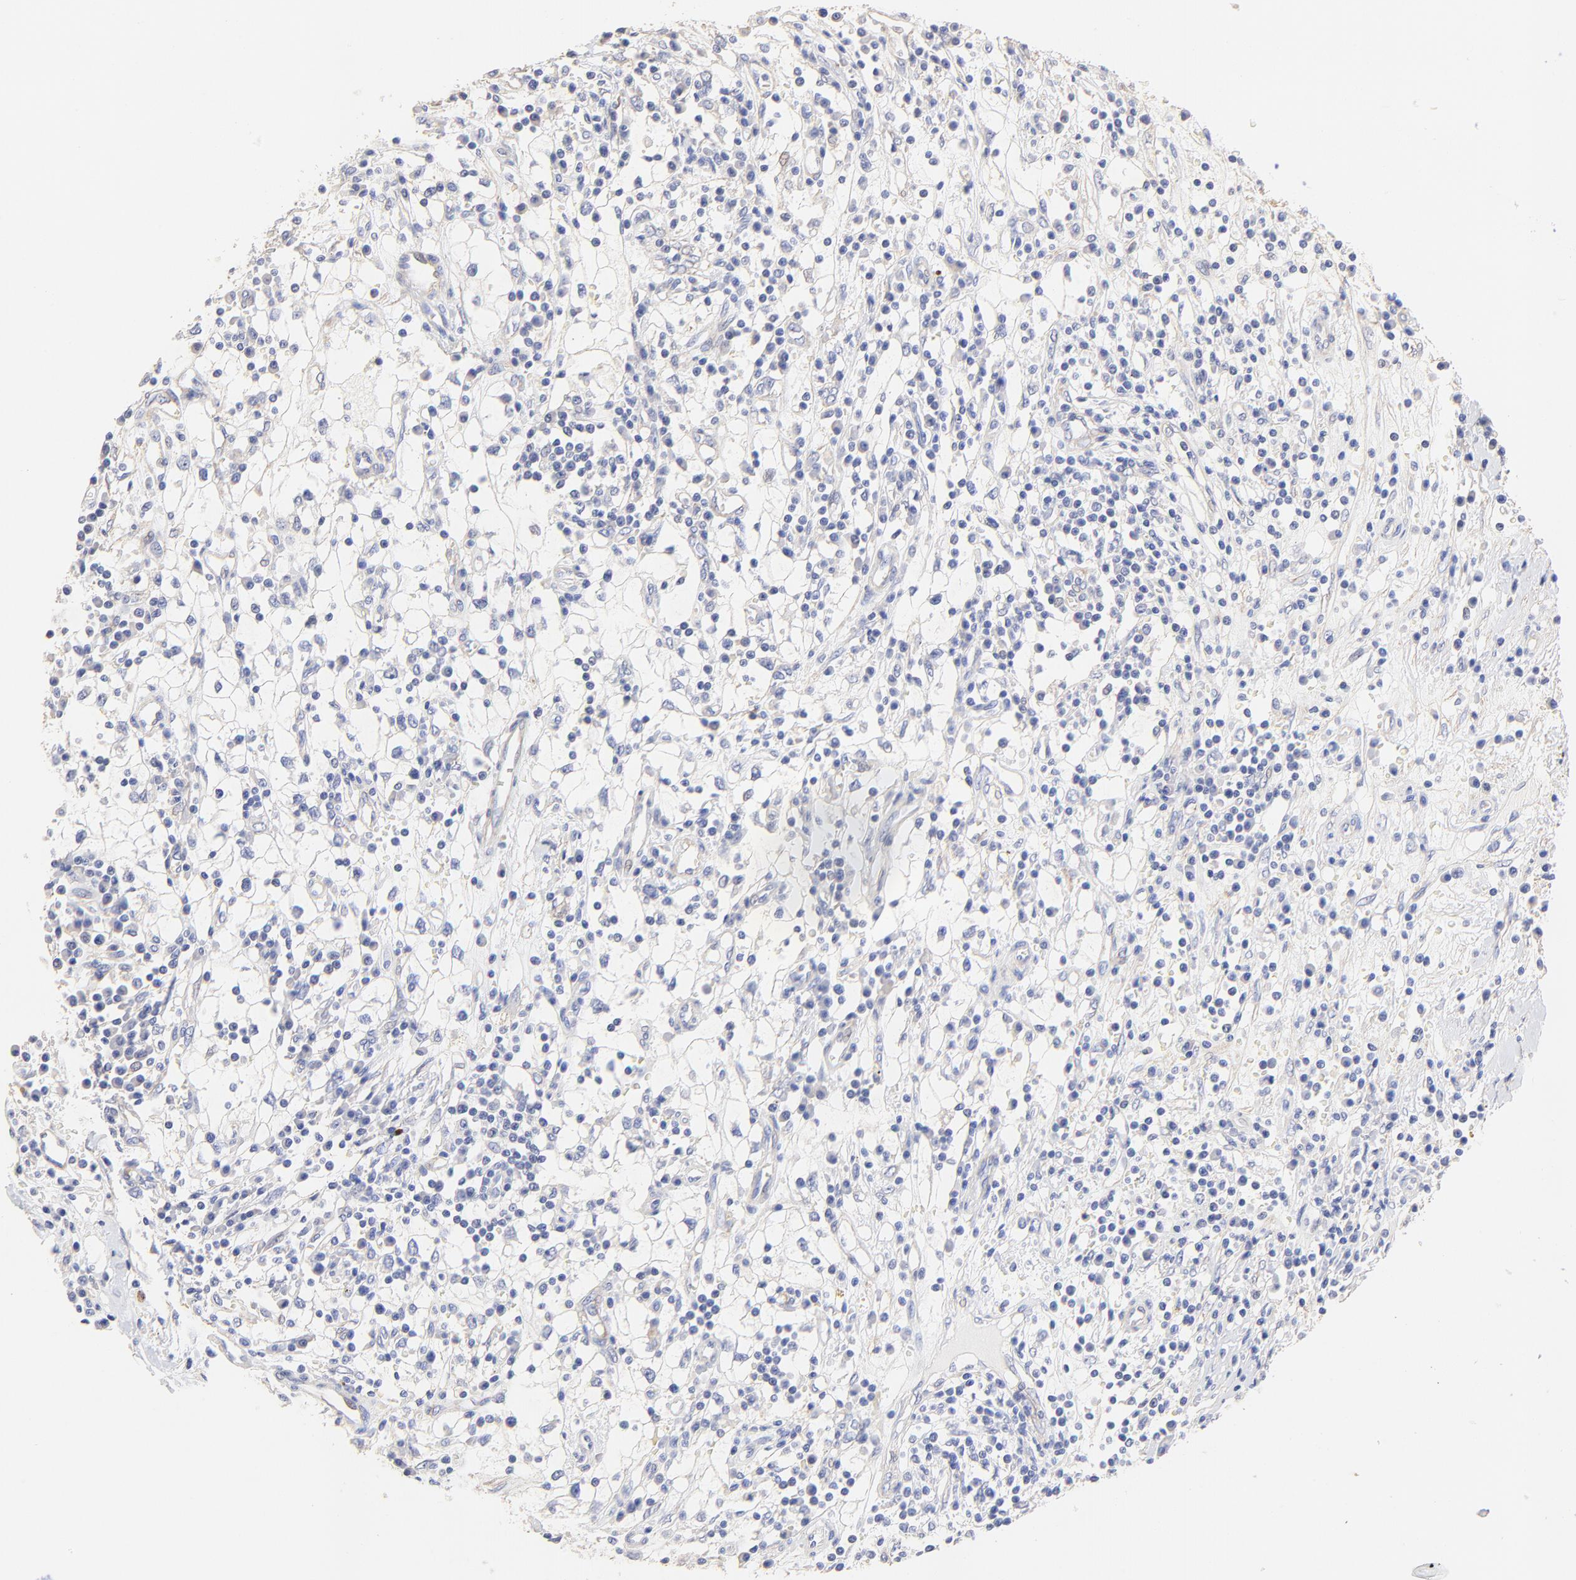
{"staining": {"intensity": "negative", "quantity": "none", "location": "none"}, "tissue": "renal cancer", "cell_type": "Tumor cells", "image_type": "cancer", "snomed": [{"axis": "morphology", "description": "Adenocarcinoma, NOS"}, {"axis": "topography", "description": "Kidney"}], "caption": "Protein analysis of renal cancer exhibits no significant staining in tumor cells.", "gene": "ACTRT1", "patient": {"sex": "male", "age": 82}}